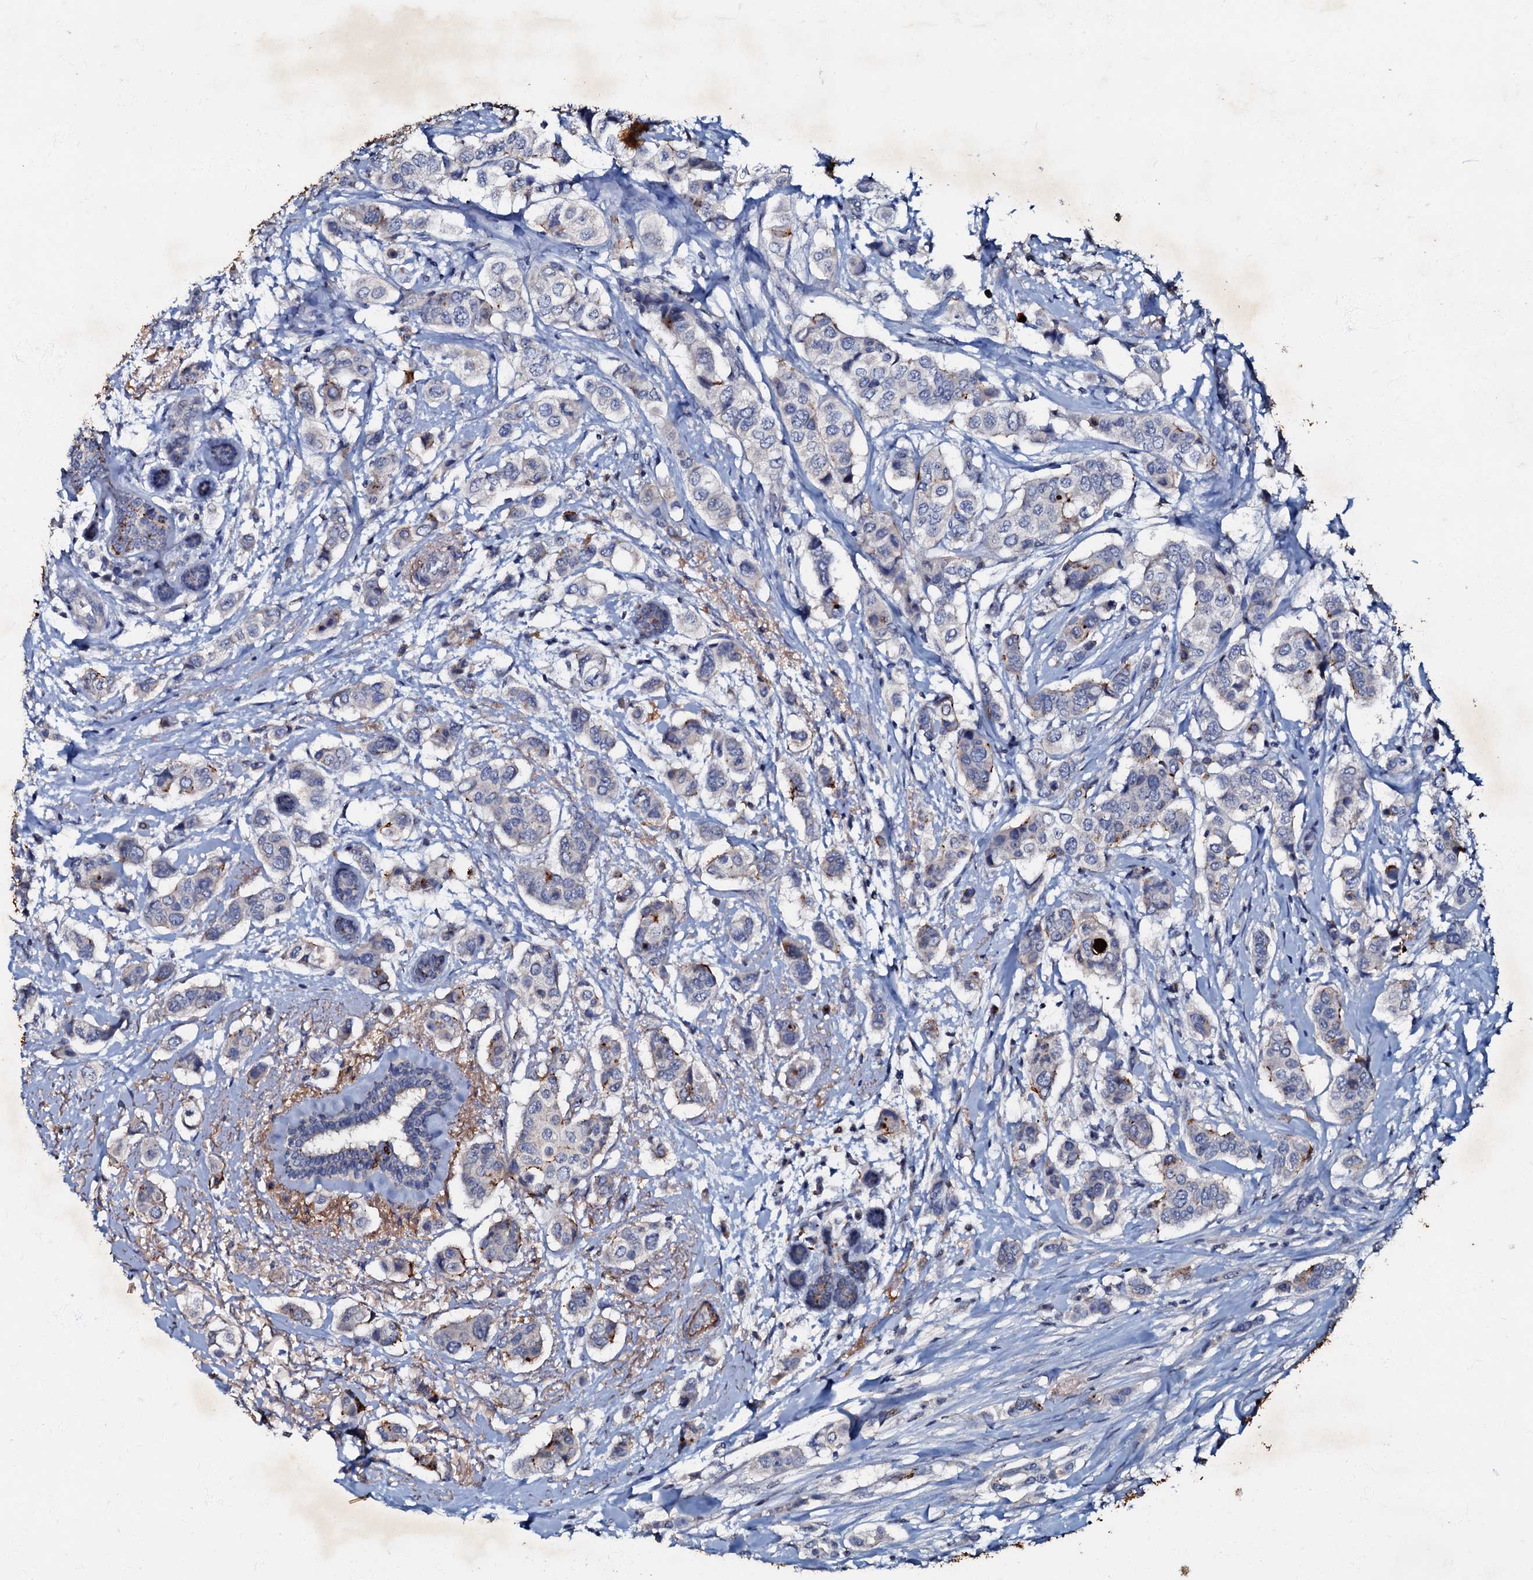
{"staining": {"intensity": "negative", "quantity": "none", "location": "none"}, "tissue": "breast cancer", "cell_type": "Tumor cells", "image_type": "cancer", "snomed": [{"axis": "morphology", "description": "Lobular carcinoma"}, {"axis": "topography", "description": "Breast"}], "caption": "The IHC micrograph has no significant positivity in tumor cells of breast lobular carcinoma tissue.", "gene": "MANSC4", "patient": {"sex": "female", "age": 51}}